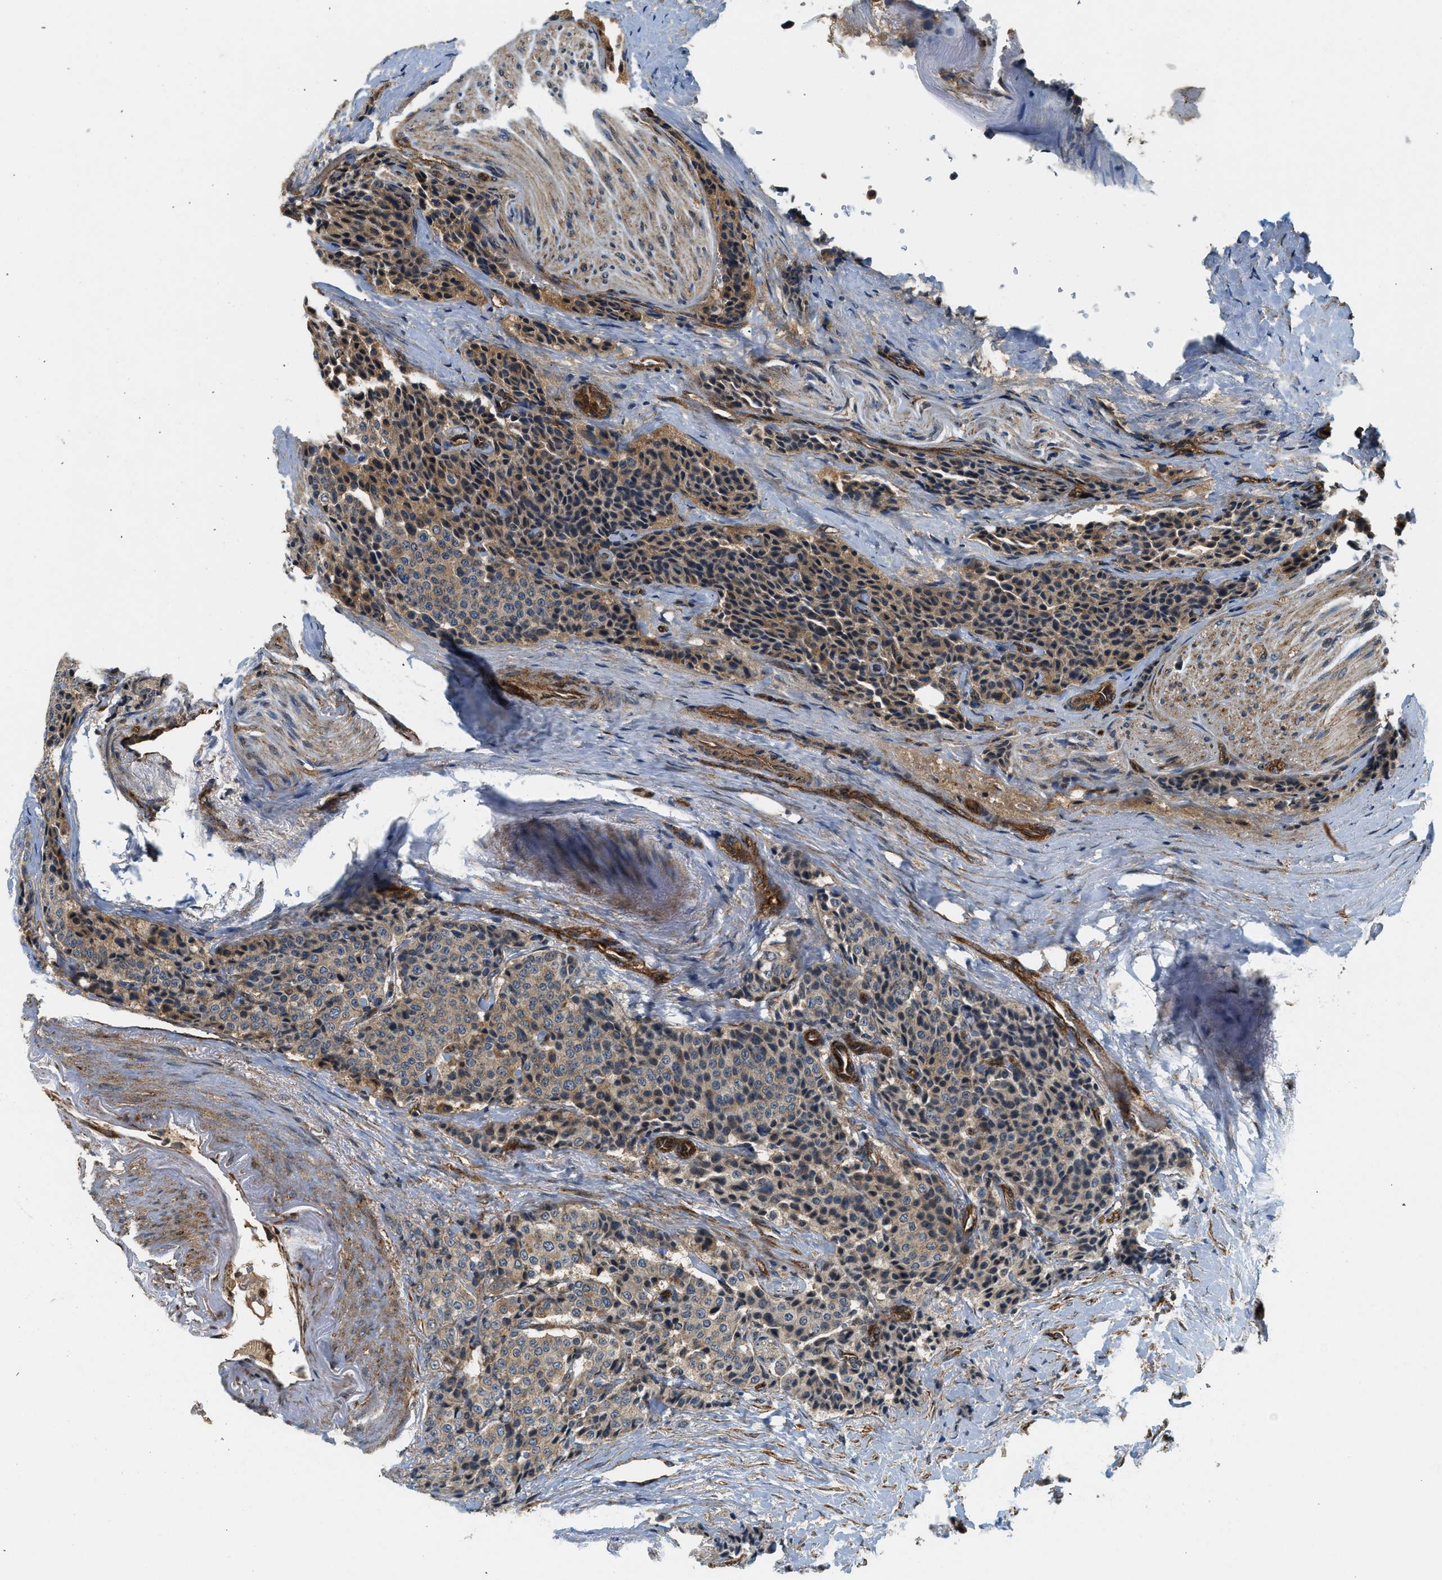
{"staining": {"intensity": "weak", "quantity": ">75%", "location": "cytoplasmic/membranous"}, "tissue": "carcinoid", "cell_type": "Tumor cells", "image_type": "cancer", "snomed": [{"axis": "morphology", "description": "Carcinoid, malignant, NOS"}, {"axis": "topography", "description": "Colon"}], "caption": "Weak cytoplasmic/membranous protein expression is identified in about >75% of tumor cells in carcinoid.", "gene": "HIP1", "patient": {"sex": "female", "age": 61}}